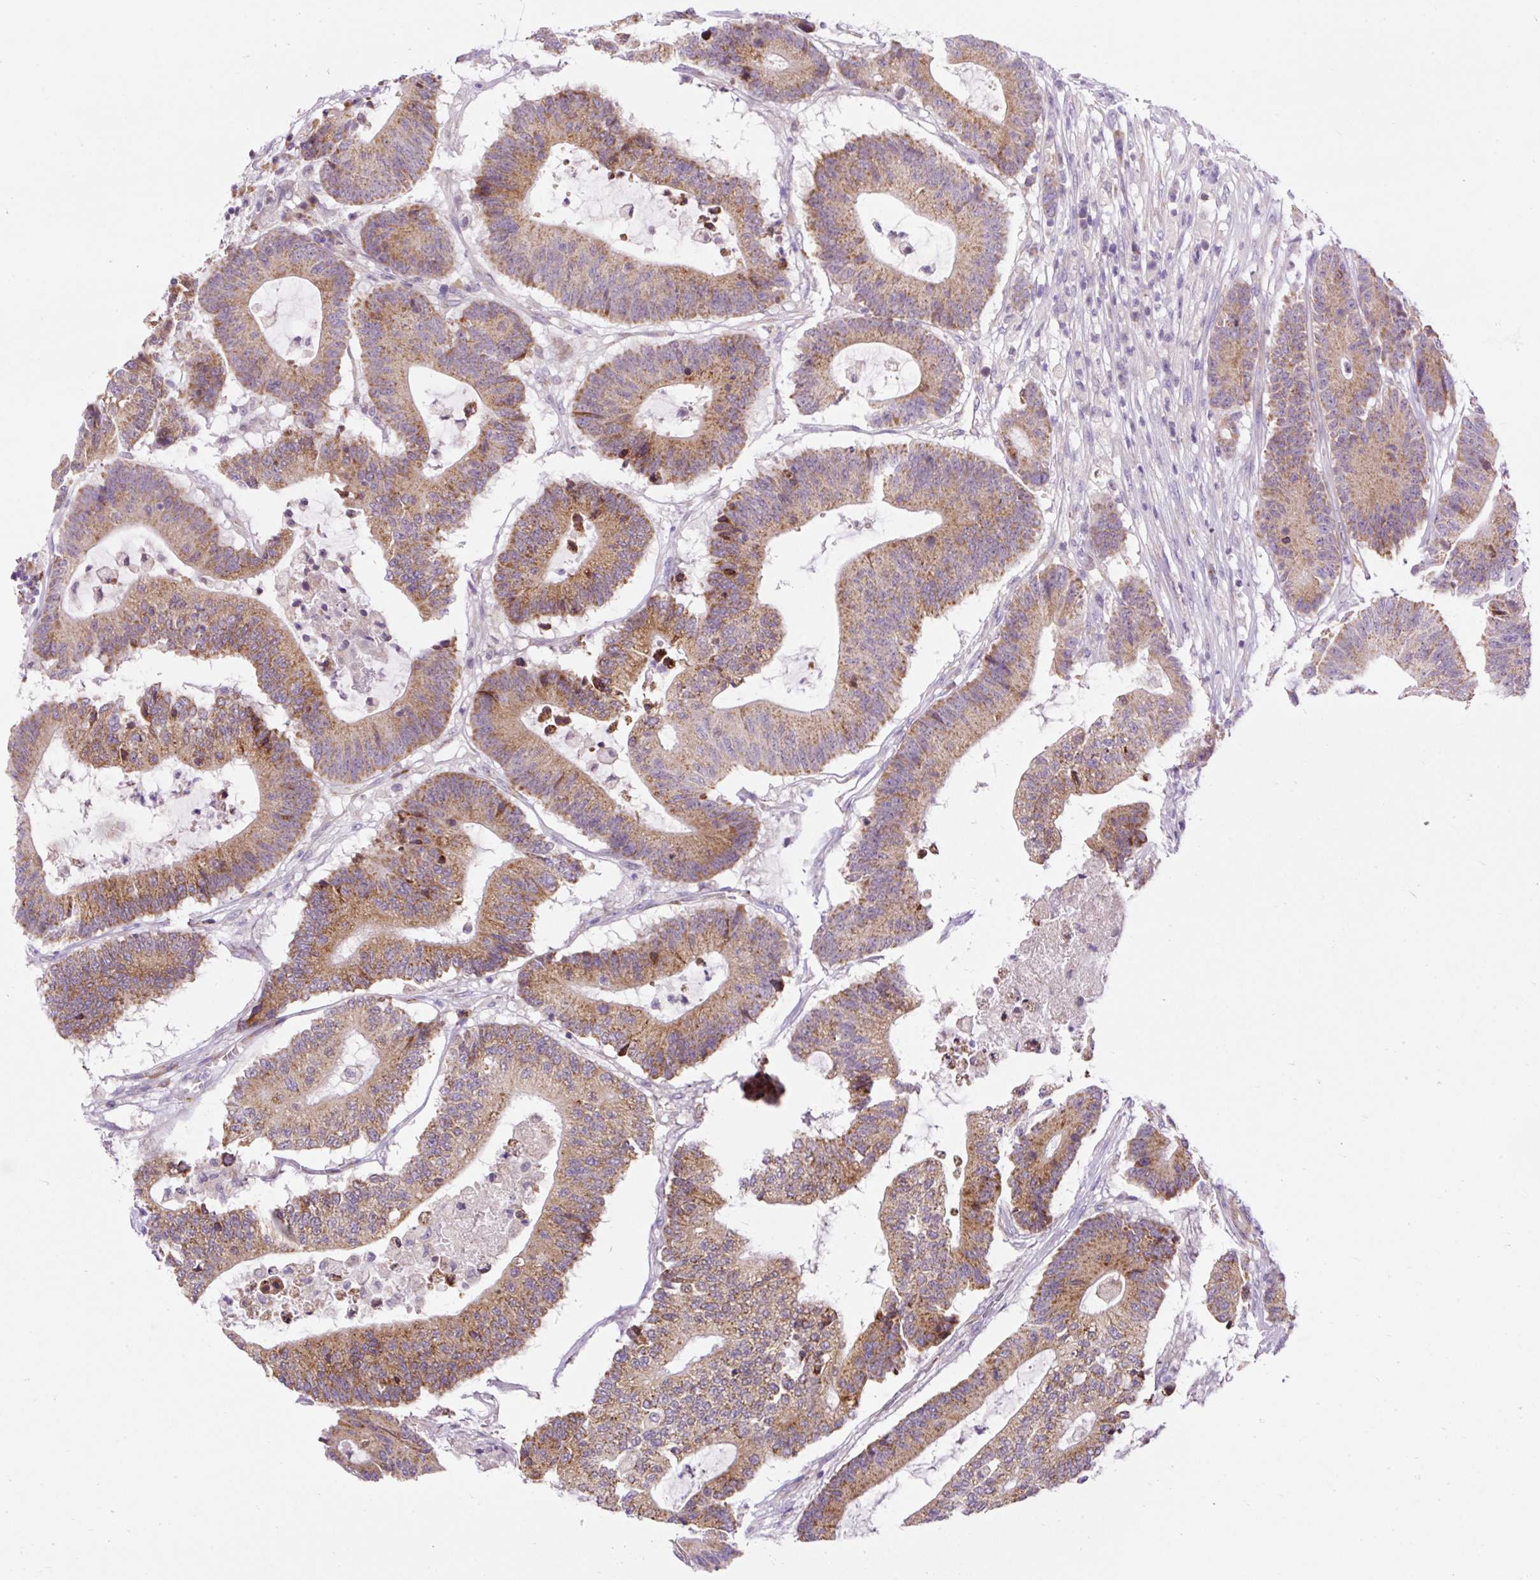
{"staining": {"intensity": "moderate", "quantity": ">75%", "location": "cytoplasmic/membranous"}, "tissue": "colorectal cancer", "cell_type": "Tumor cells", "image_type": "cancer", "snomed": [{"axis": "morphology", "description": "Adenocarcinoma, NOS"}, {"axis": "topography", "description": "Colon"}], "caption": "IHC micrograph of neoplastic tissue: human colorectal cancer (adenocarcinoma) stained using immunohistochemistry shows medium levels of moderate protein expression localized specifically in the cytoplasmic/membranous of tumor cells, appearing as a cytoplasmic/membranous brown color.", "gene": "FMC1", "patient": {"sex": "female", "age": 84}}